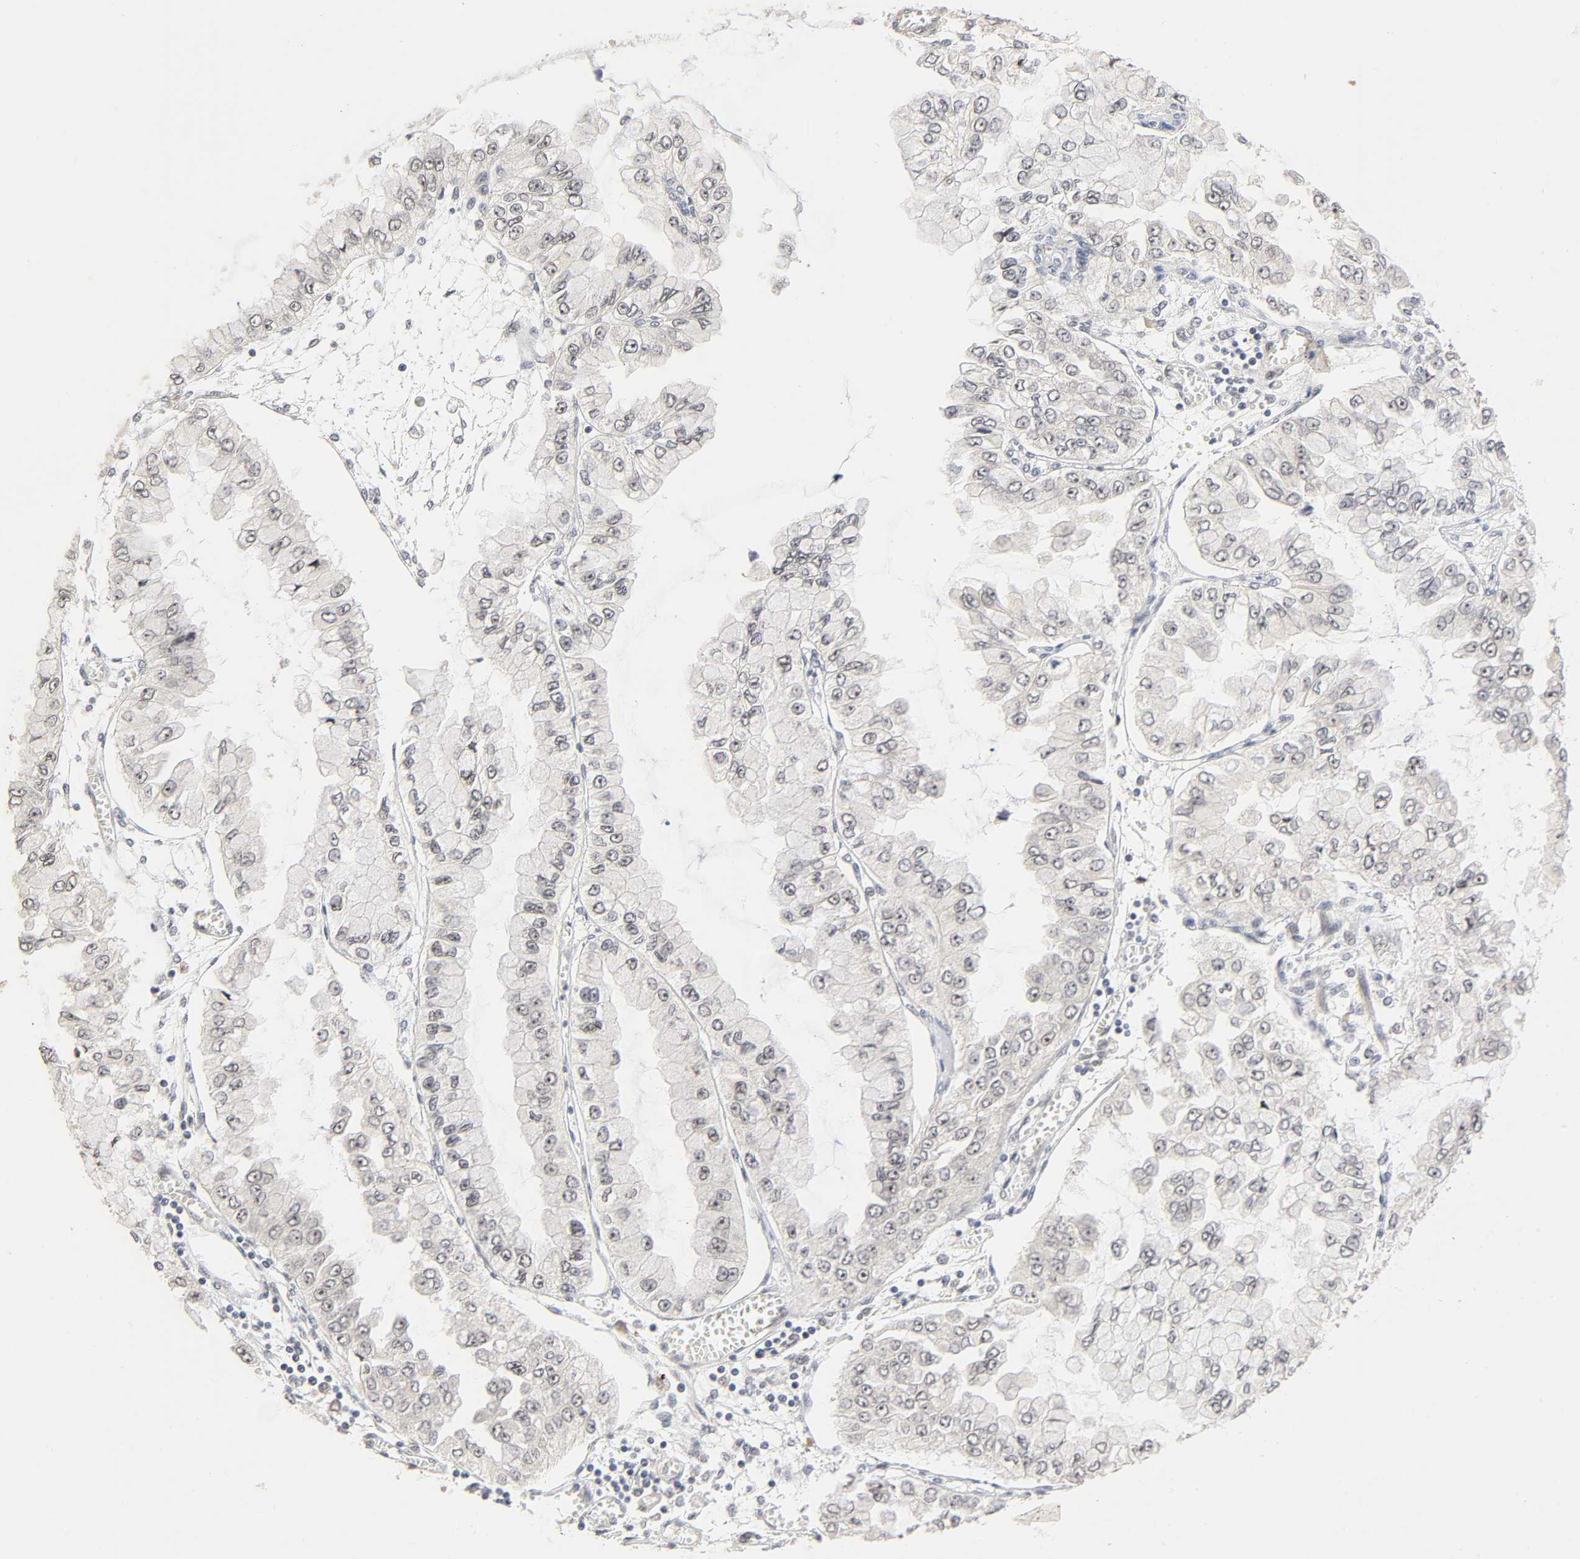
{"staining": {"intensity": "weak", "quantity": "<25%", "location": "nuclear"}, "tissue": "liver cancer", "cell_type": "Tumor cells", "image_type": "cancer", "snomed": [{"axis": "morphology", "description": "Cholangiocarcinoma"}, {"axis": "topography", "description": "Liver"}], "caption": "Micrograph shows no protein positivity in tumor cells of liver cholangiocarcinoma tissue.", "gene": "ZKSCAN8", "patient": {"sex": "female", "age": 79}}